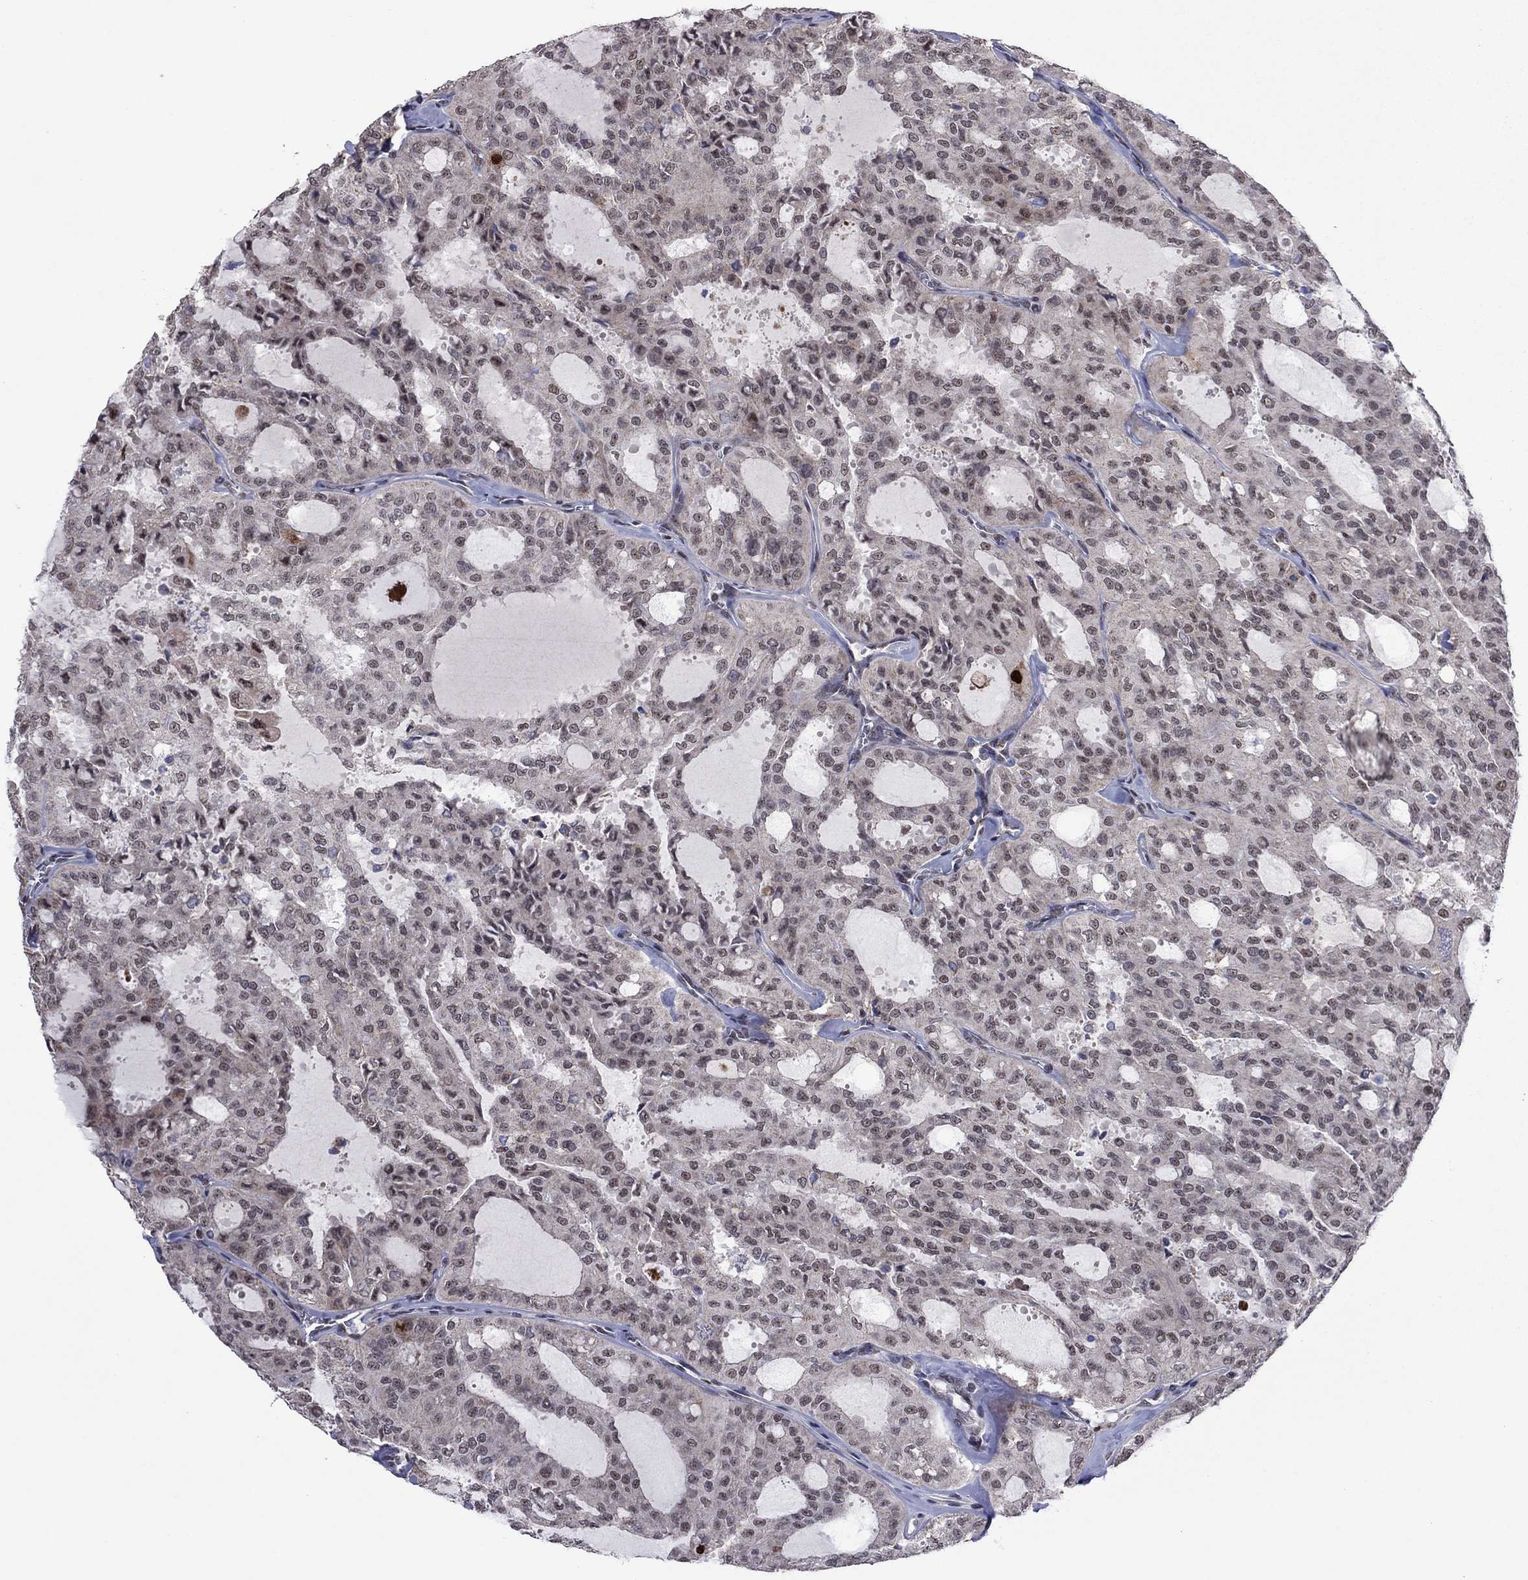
{"staining": {"intensity": "strong", "quantity": "<25%", "location": "nuclear"}, "tissue": "thyroid cancer", "cell_type": "Tumor cells", "image_type": "cancer", "snomed": [{"axis": "morphology", "description": "Follicular adenoma carcinoma, NOS"}, {"axis": "topography", "description": "Thyroid gland"}], "caption": "About <25% of tumor cells in follicular adenoma carcinoma (thyroid) show strong nuclear protein staining as visualized by brown immunohistochemical staining.", "gene": "CDCA5", "patient": {"sex": "male", "age": 75}}